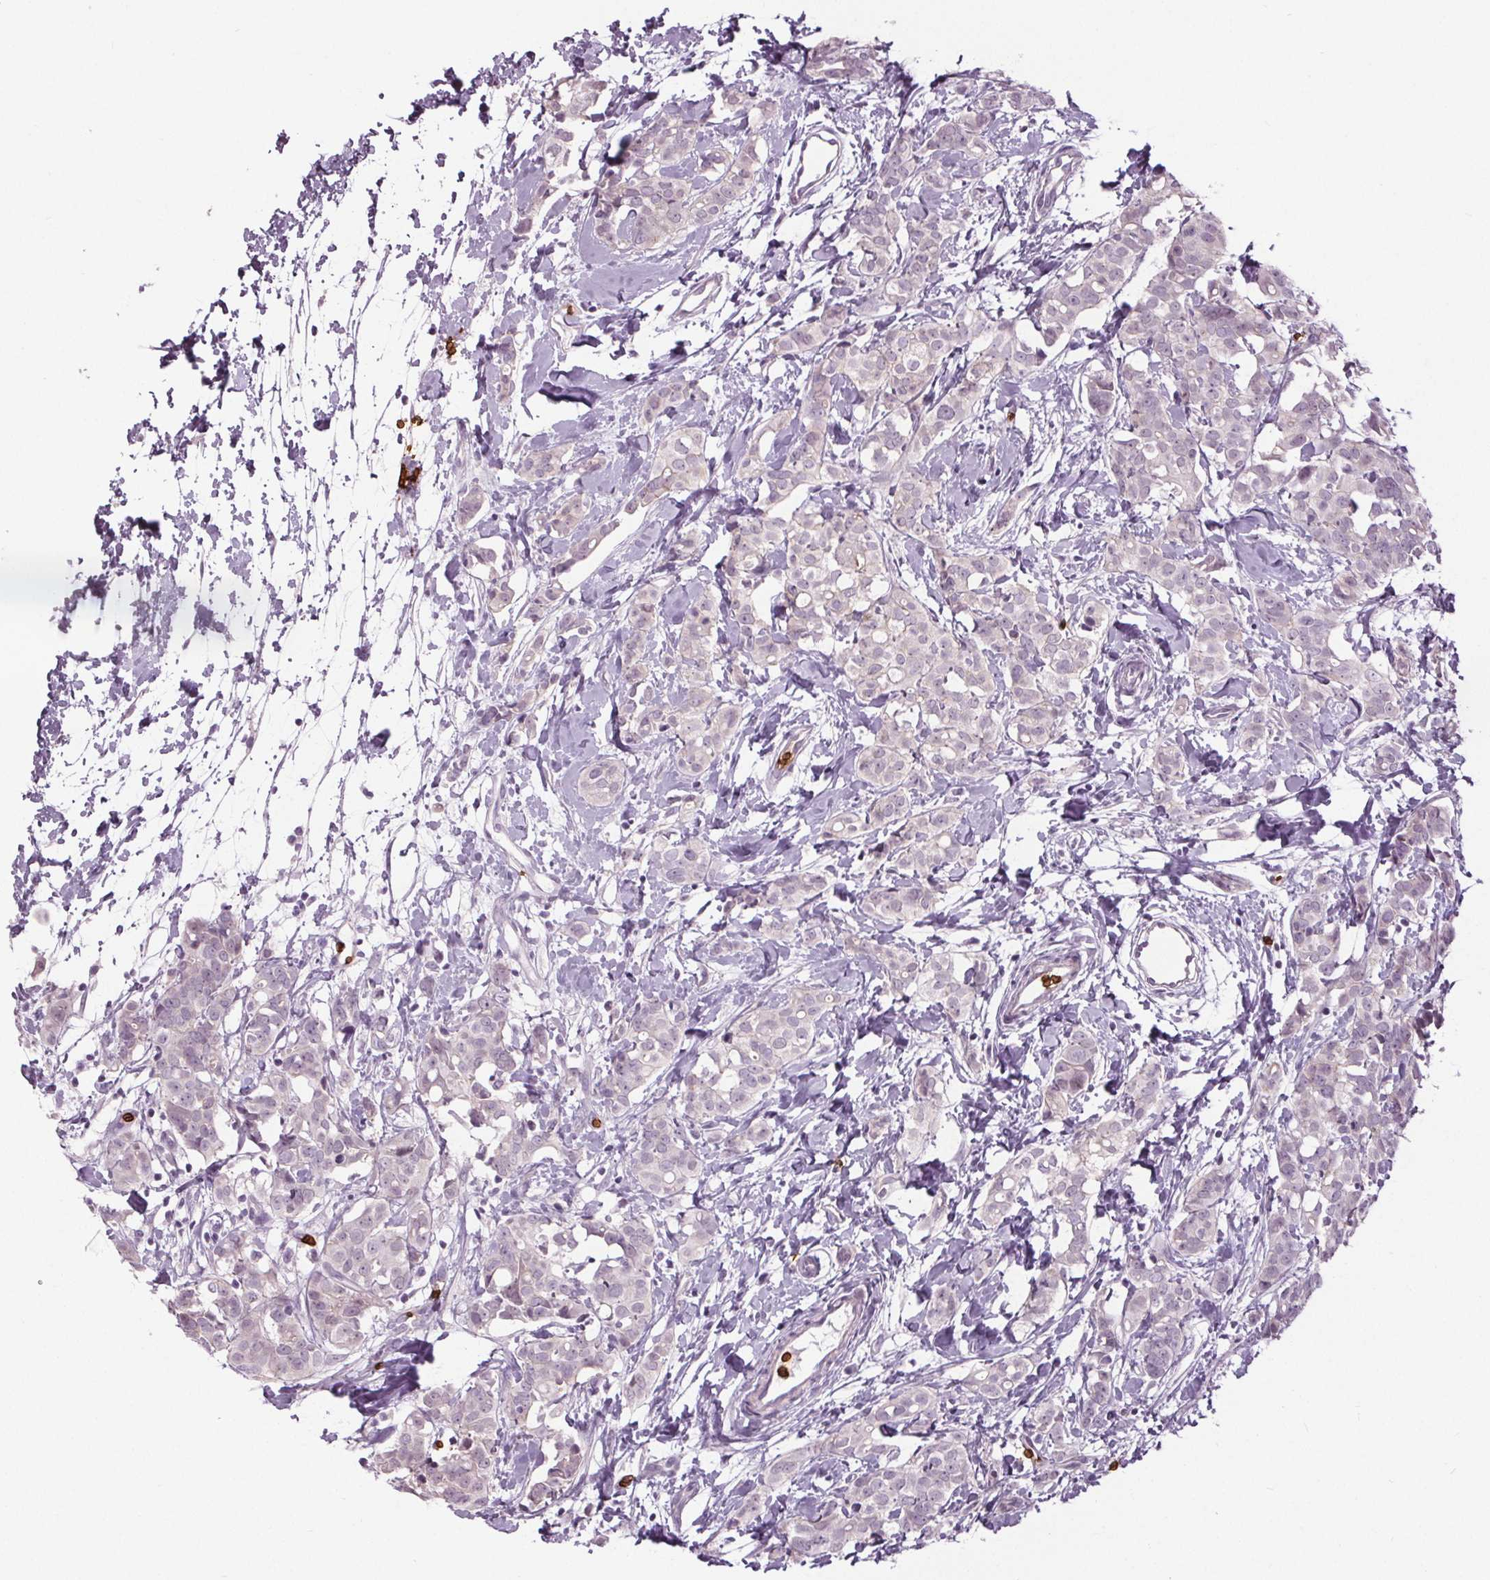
{"staining": {"intensity": "negative", "quantity": "none", "location": "none"}, "tissue": "breast cancer", "cell_type": "Tumor cells", "image_type": "cancer", "snomed": [{"axis": "morphology", "description": "Duct carcinoma"}, {"axis": "topography", "description": "Breast"}], "caption": "Immunohistochemical staining of breast cancer (invasive ductal carcinoma) displays no significant expression in tumor cells.", "gene": "SLC4A1", "patient": {"sex": "female", "age": 40}}